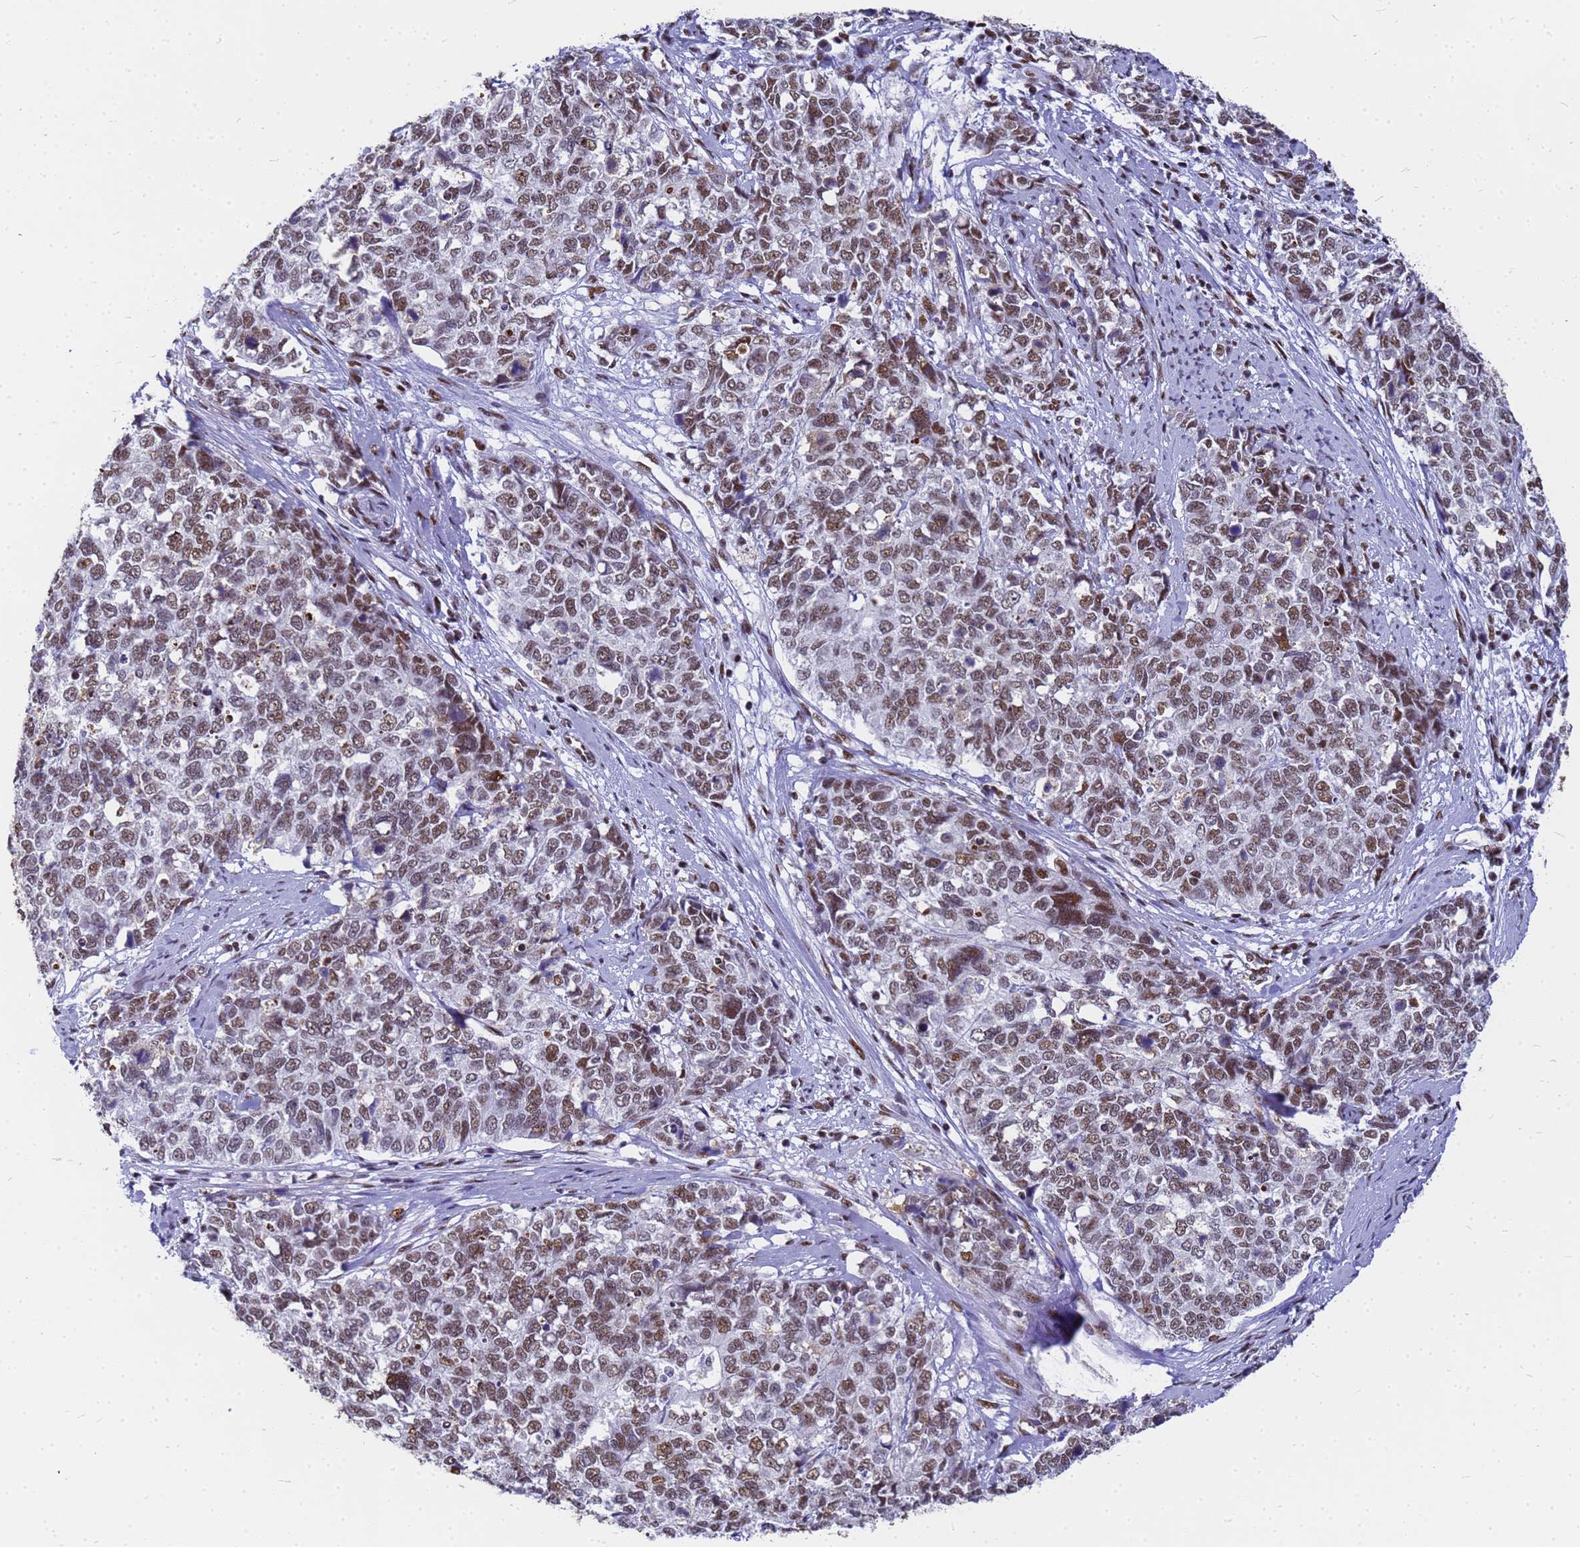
{"staining": {"intensity": "moderate", "quantity": ">75%", "location": "nuclear"}, "tissue": "cervical cancer", "cell_type": "Tumor cells", "image_type": "cancer", "snomed": [{"axis": "morphology", "description": "Squamous cell carcinoma, NOS"}, {"axis": "topography", "description": "Cervix"}], "caption": "A brown stain labels moderate nuclear staining of a protein in human cervical cancer (squamous cell carcinoma) tumor cells.", "gene": "SART3", "patient": {"sex": "female", "age": 63}}